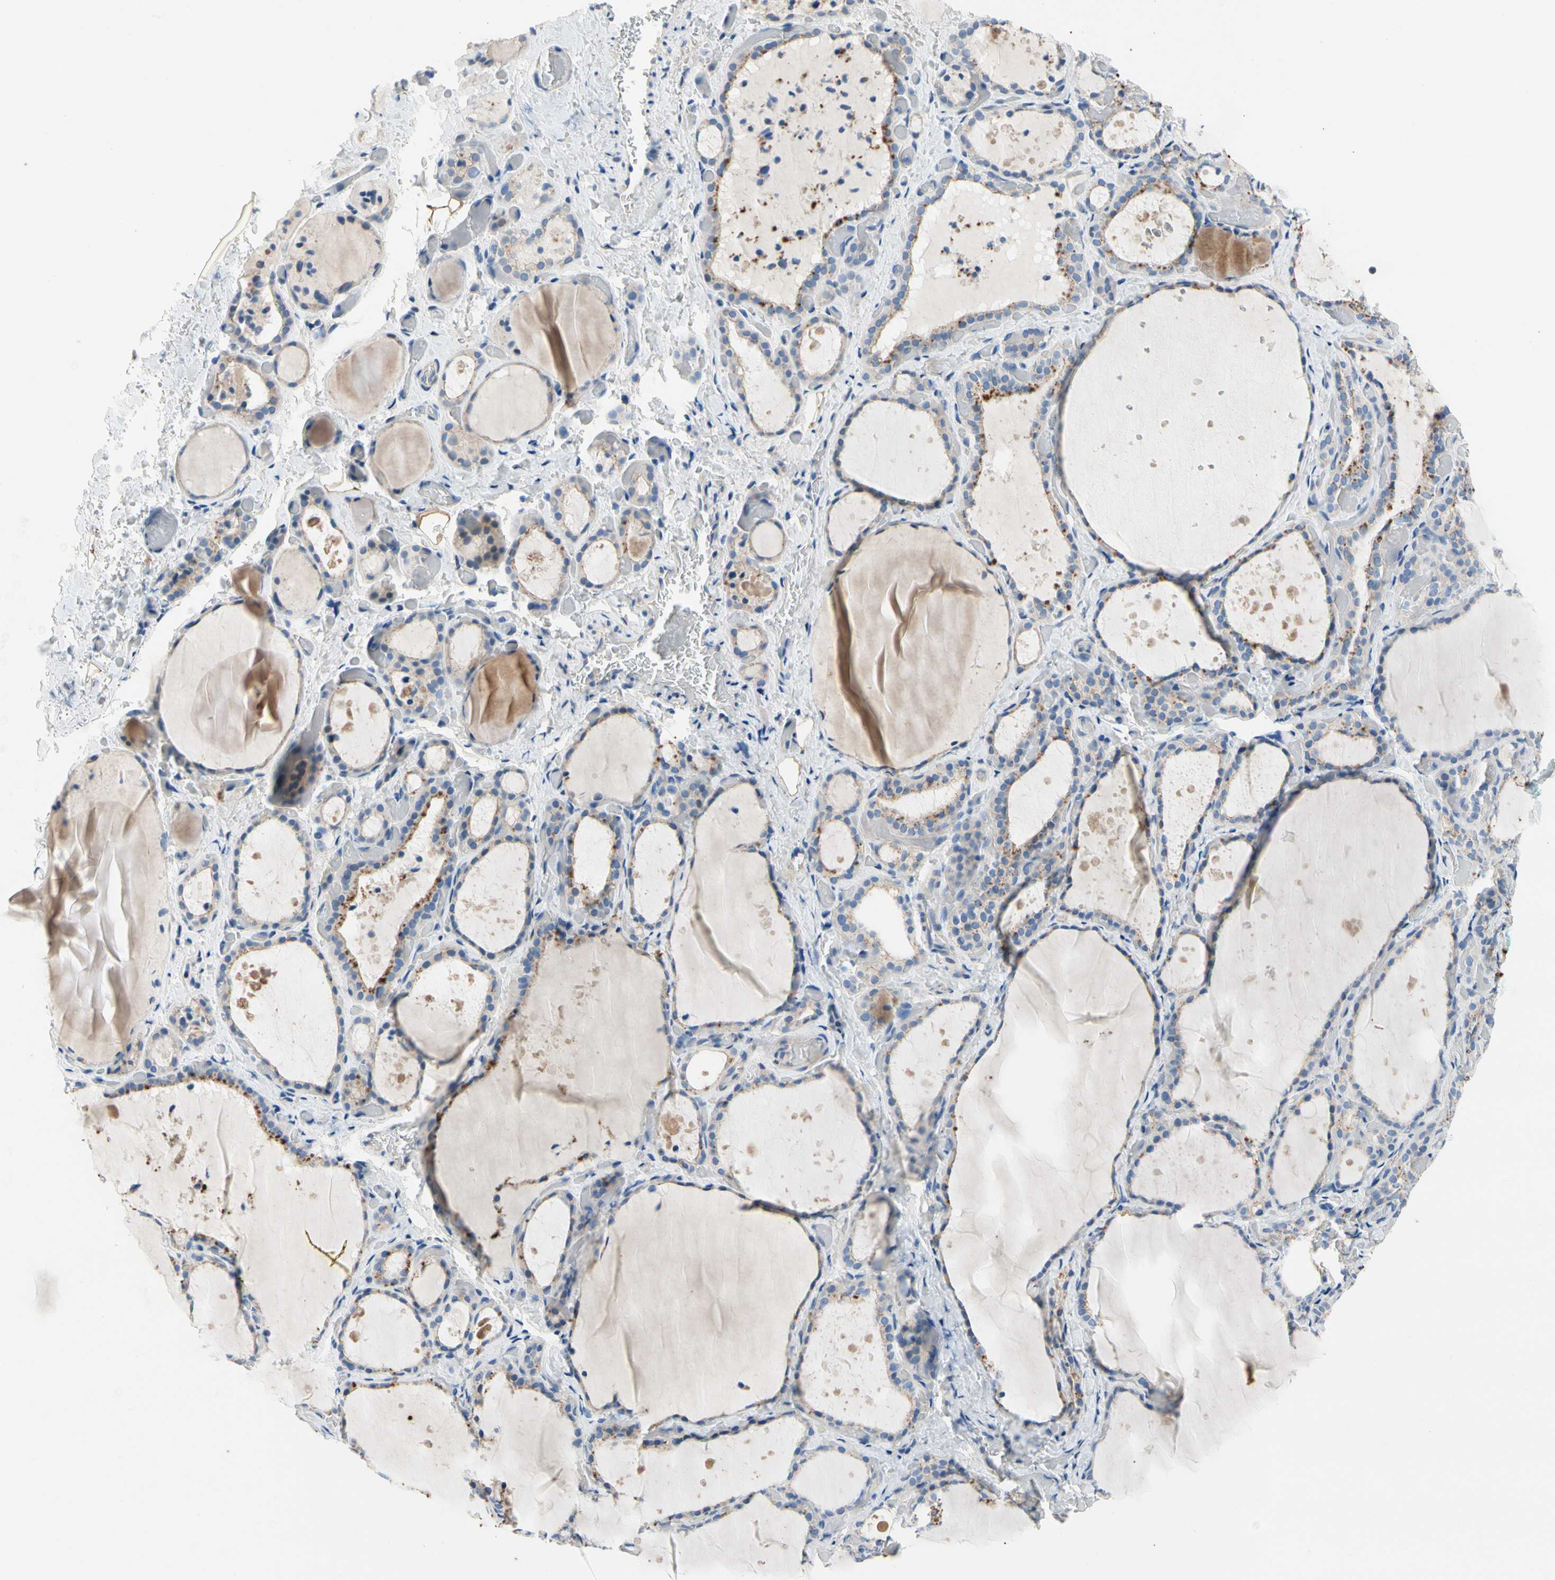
{"staining": {"intensity": "moderate", "quantity": "25%-75%", "location": "cytoplasmic/membranous"}, "tissue": "thyroid gland", "cell_type": "Glandular cells", "image_type": "normal", "snomed": [{"axis": "morphology", "description": "Normal tissue, NOS"}, {"axis": "topography", "description": "Thyroid gland"}], "caption": "Immunohistochemical staining of benign thyroid gland exhibits moderate cytoplasmic/membranous protein staining in approximately 25%-75% of glandular cells. (IHC, brightfield microscopy, high magnification).", "gene": "CA14", "patient": {"sex": "female", "age": 44}}